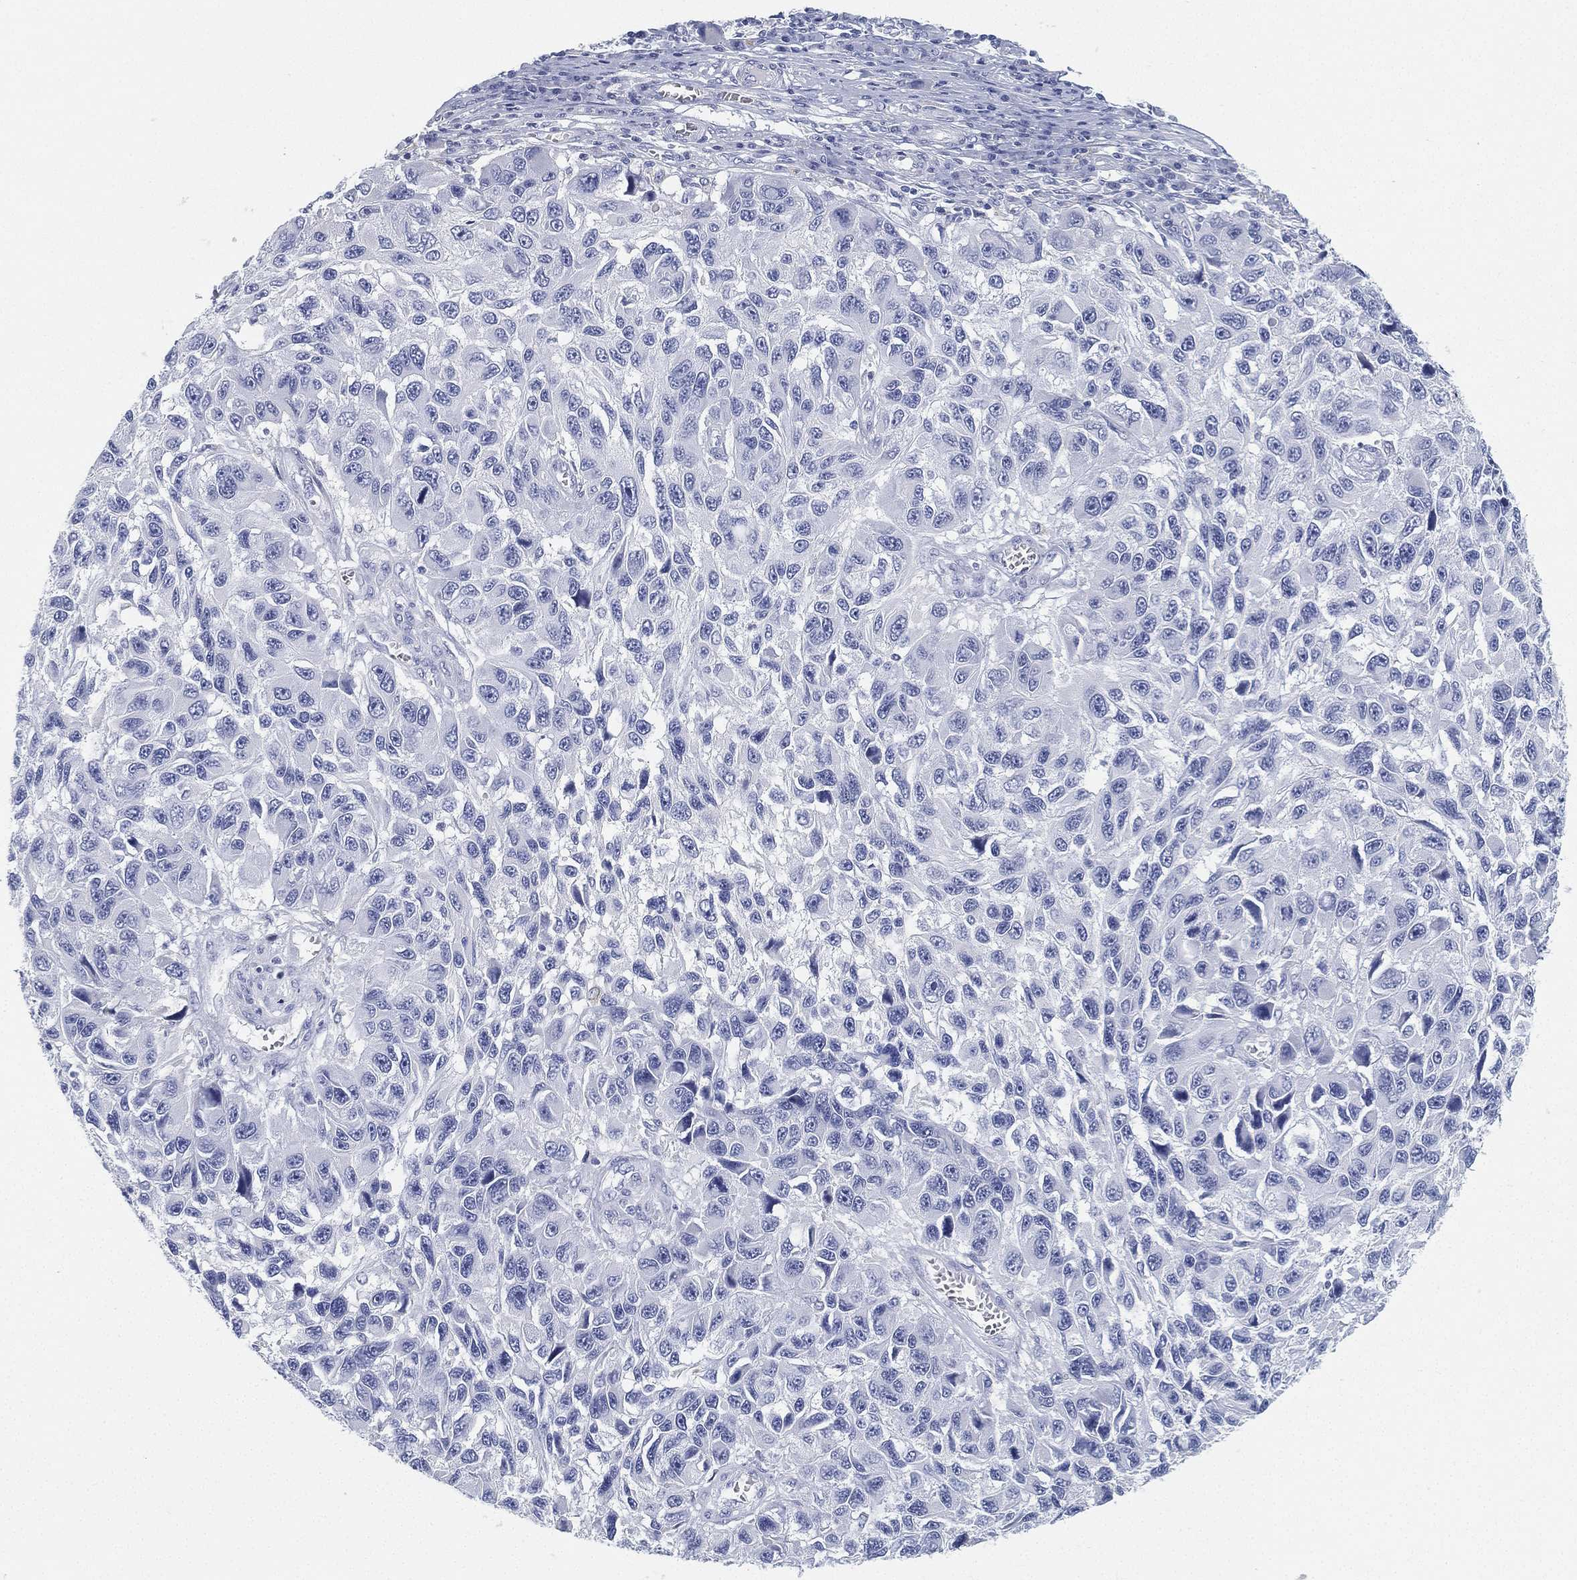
{"staining": {"intensity": "negative", "quantity": "none", "location": "none"}, "tissue": "melanoma", "cell_type": "Tumor cells", "image_type": "cancer", "snomed": [{"axis": "morphology", "description": "Malignant melanoma, NOS"}, {"axis": "topography", "description": "Skin"}], "caption": "Malignant melanoma stained for a protein using IHC demonstrates no expression tumor cells.", "gene": "GPR61", "patient": {"sex": "male", "age": 53}}